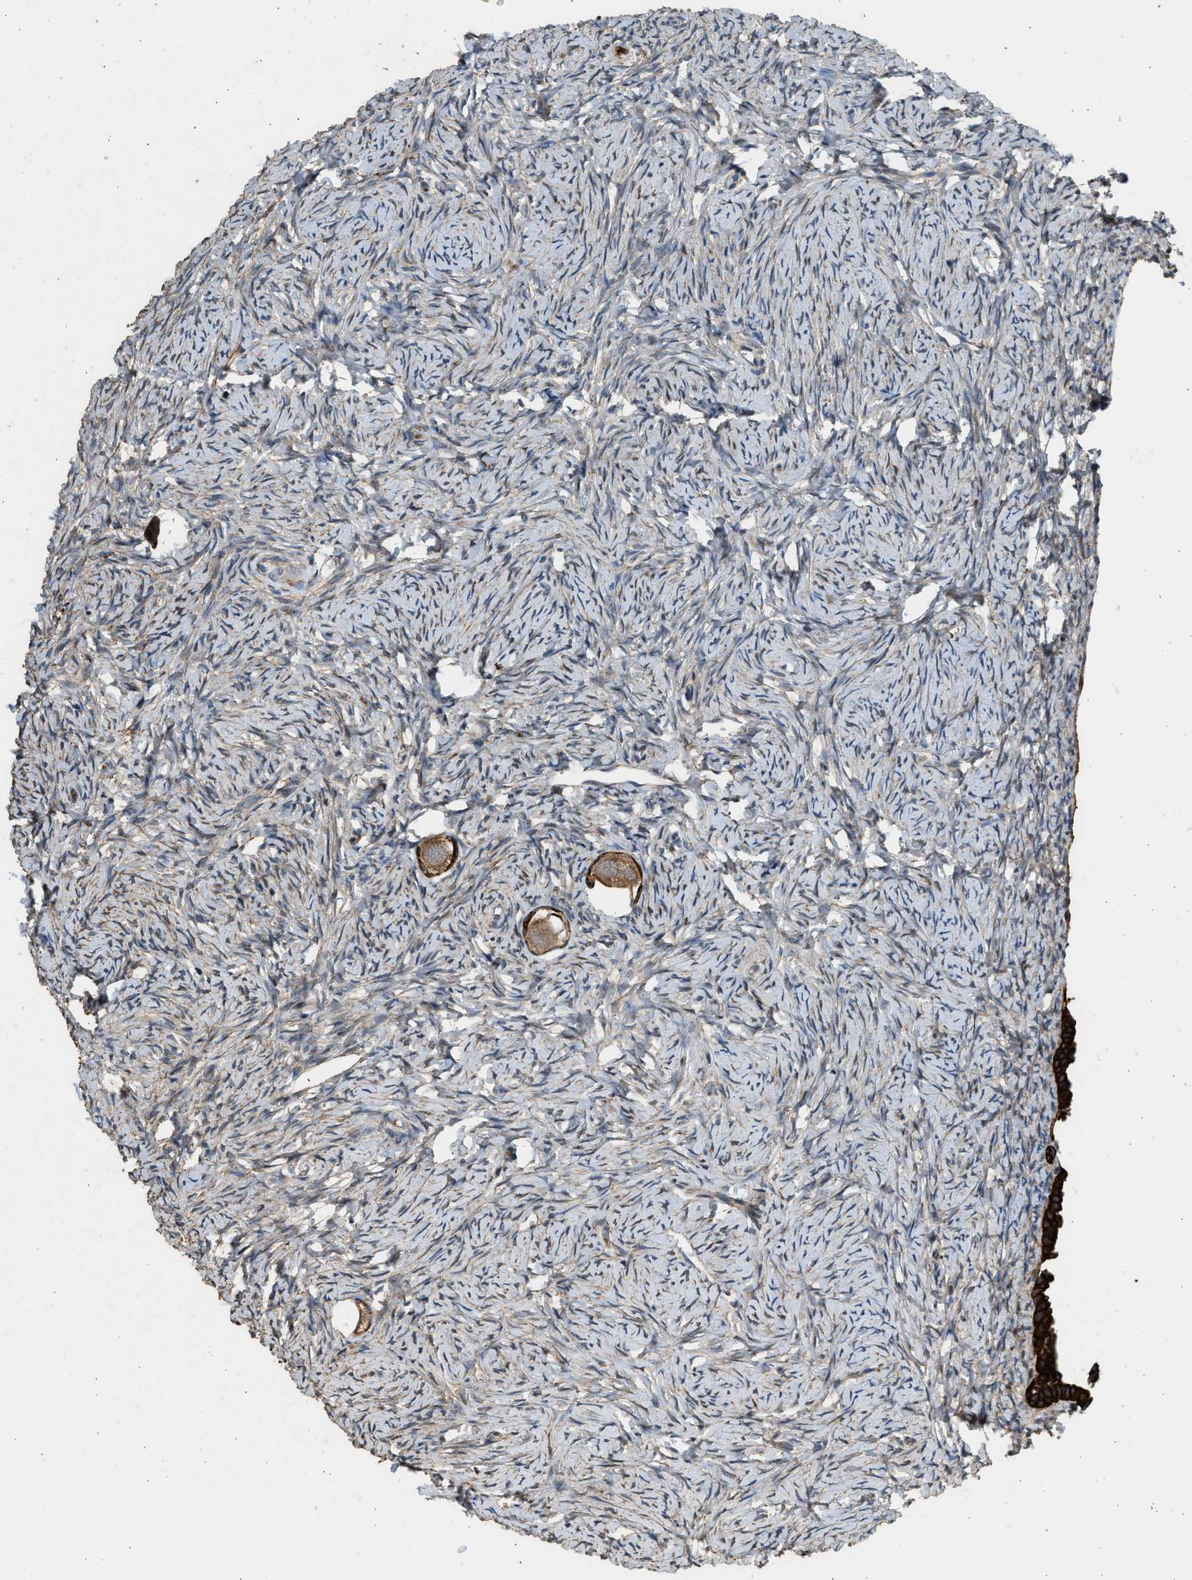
{"staining": {"intensity": "moderate", "quantity": ">75%", "location": "cytoplasmic/membranous"}, "tissue": "ovary", "cell_type": "Follicle cells", "image_type": "normal", "snomed": [{"axis": "morphology", "description": "Normal tissue, NOS"}, {"axis": "topography", "description": "Ovary"}], "caption": "Moderate cytoplasmic/membranous expression for a protein is appreciated in about >75% of follicle cells of normal ovary using immunohistochemistry.", "gene": "PCLO", "patient": {"sex": "female", "age": 33}}